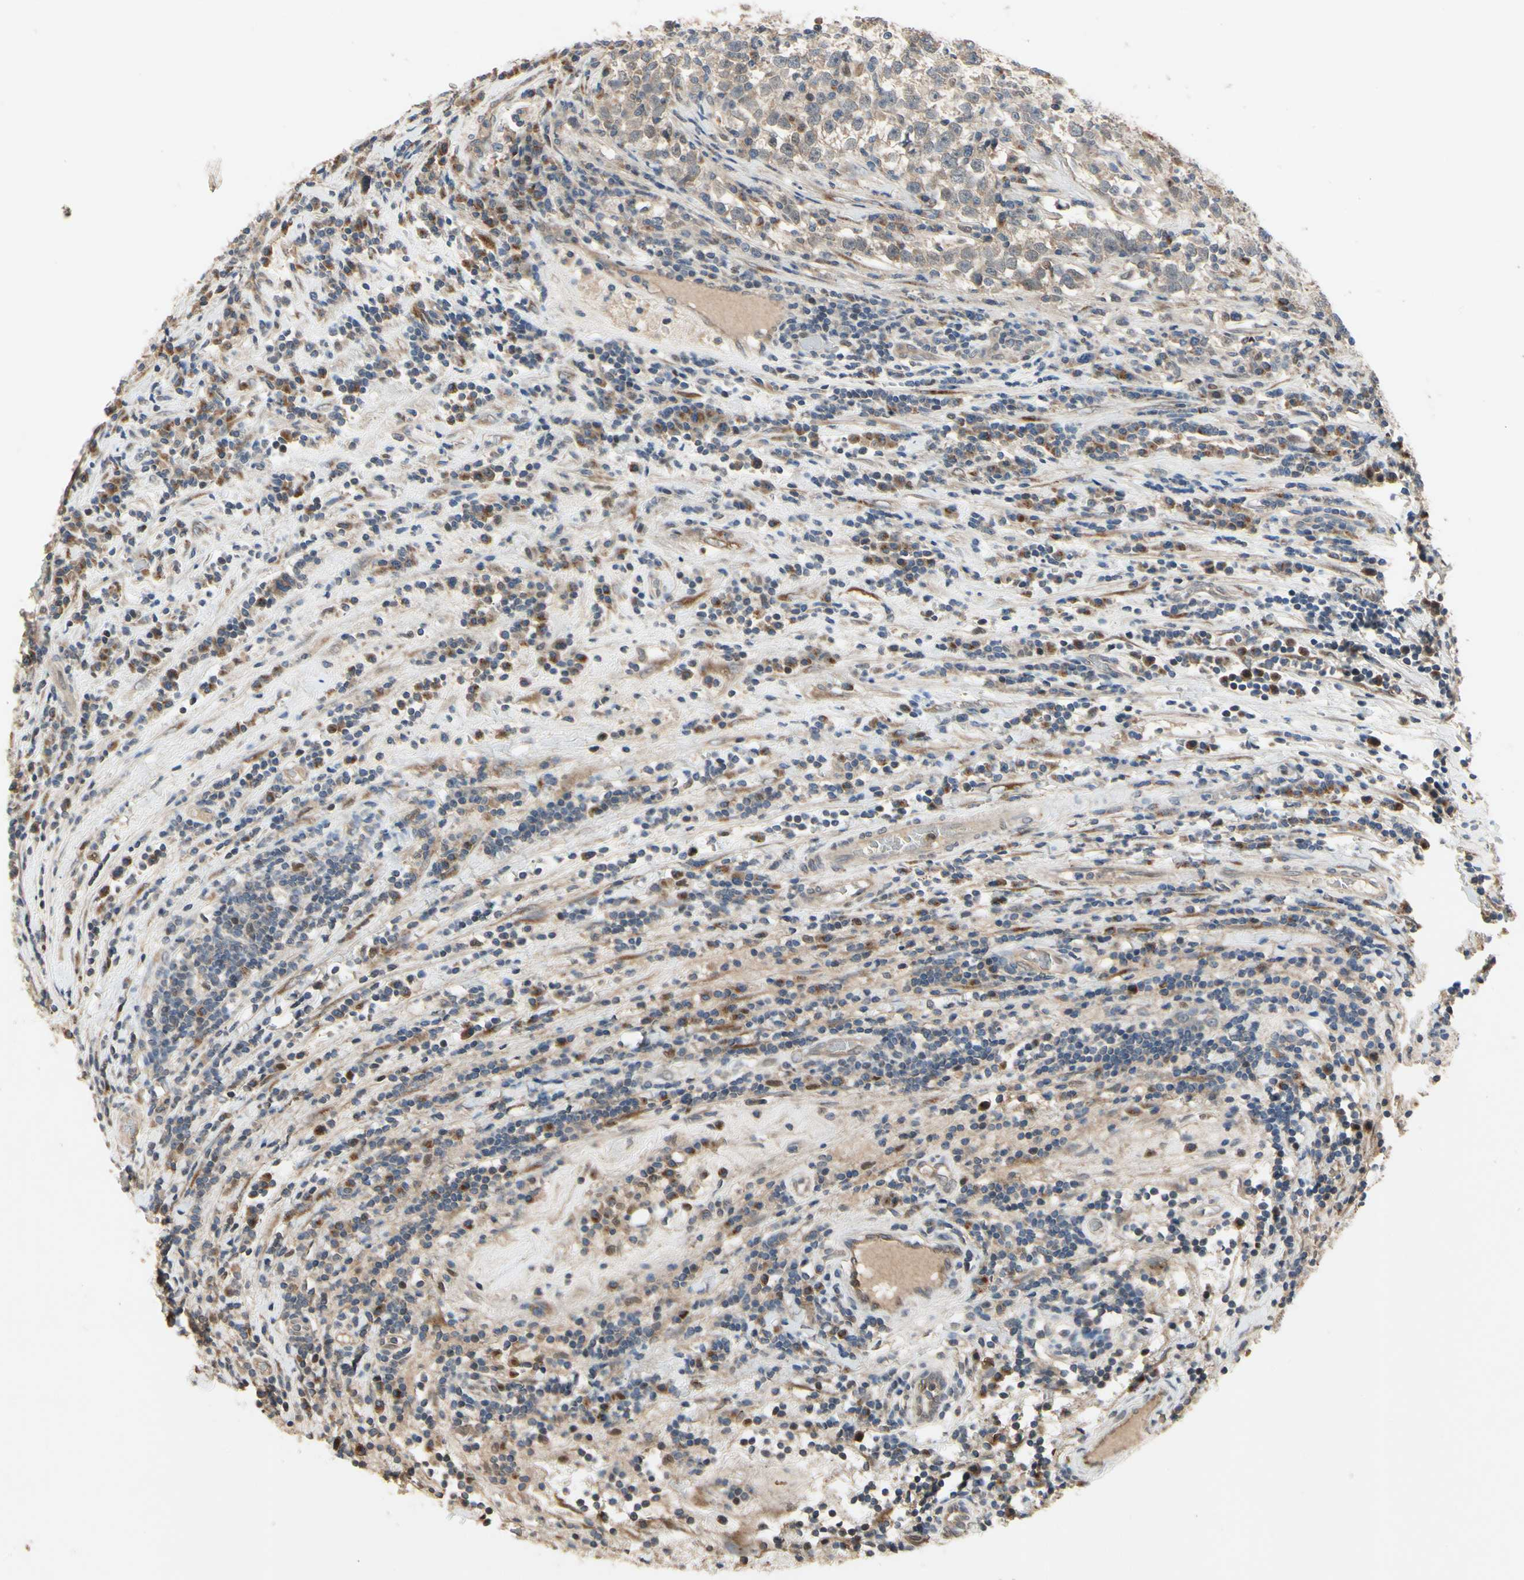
{"staining": {"intensity": "negative", "quantity": "none", "location": "none"}, "tissue": "testis cancer", "cell_type": "Tumor cells", "image_type": "cancer", "snomed": [{"axis": "morphology", "description": "Seminoma, NOS"}, {"axis": "topography", "description": "Testis"}], "caption": "Immunohistochemistry of seminoma (testis) displays no staining in tumor cells. Brightfield microscopy of immunohistochemistry (IHC) stained with DAB (brown) and hematoxylin (blue), captured at high magnification.", "gene": "CGREF1", "patient": {"sex": "male", "age": 43}}